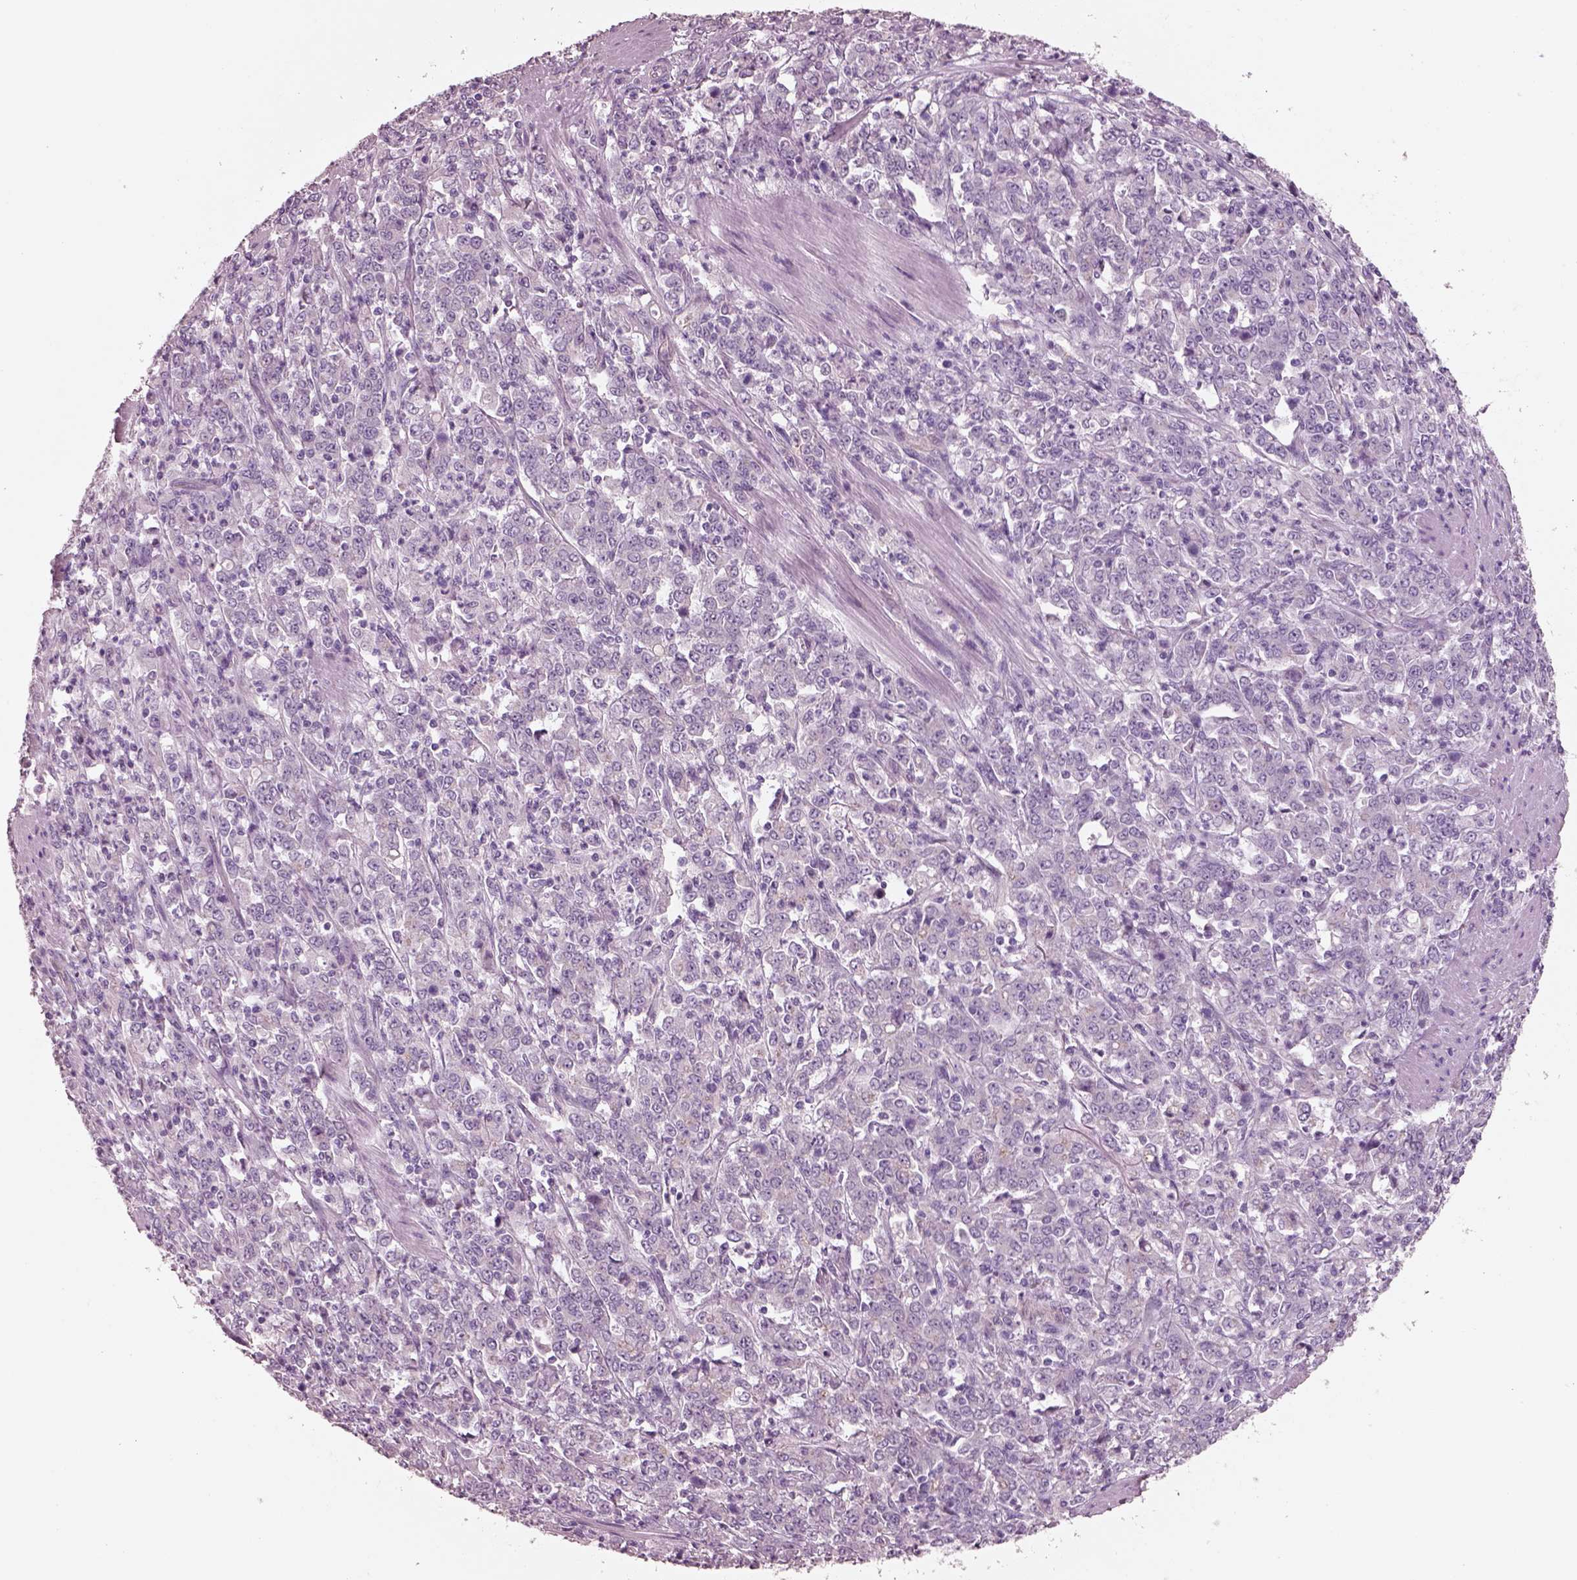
{"staining": {"intensity": "negative", "quantity": "none", "location": "none"}, "tissue": "stomach cancer", "cell_type": "Tumor cells", "image_type": "cancer", "snomed": [{"axis": "morphology", "description": "Adenocarcinoma, NOS"}, {"axis": "topography", "description": "Stomach, lower"}], "caption": "This is a image of immunohistochemistry (IHC) staining of stomach adenocarcinoma, which shows no staining in tumor cells.", "gene": "IGLL1", "patient": {"sex": "female", "age": 71}}